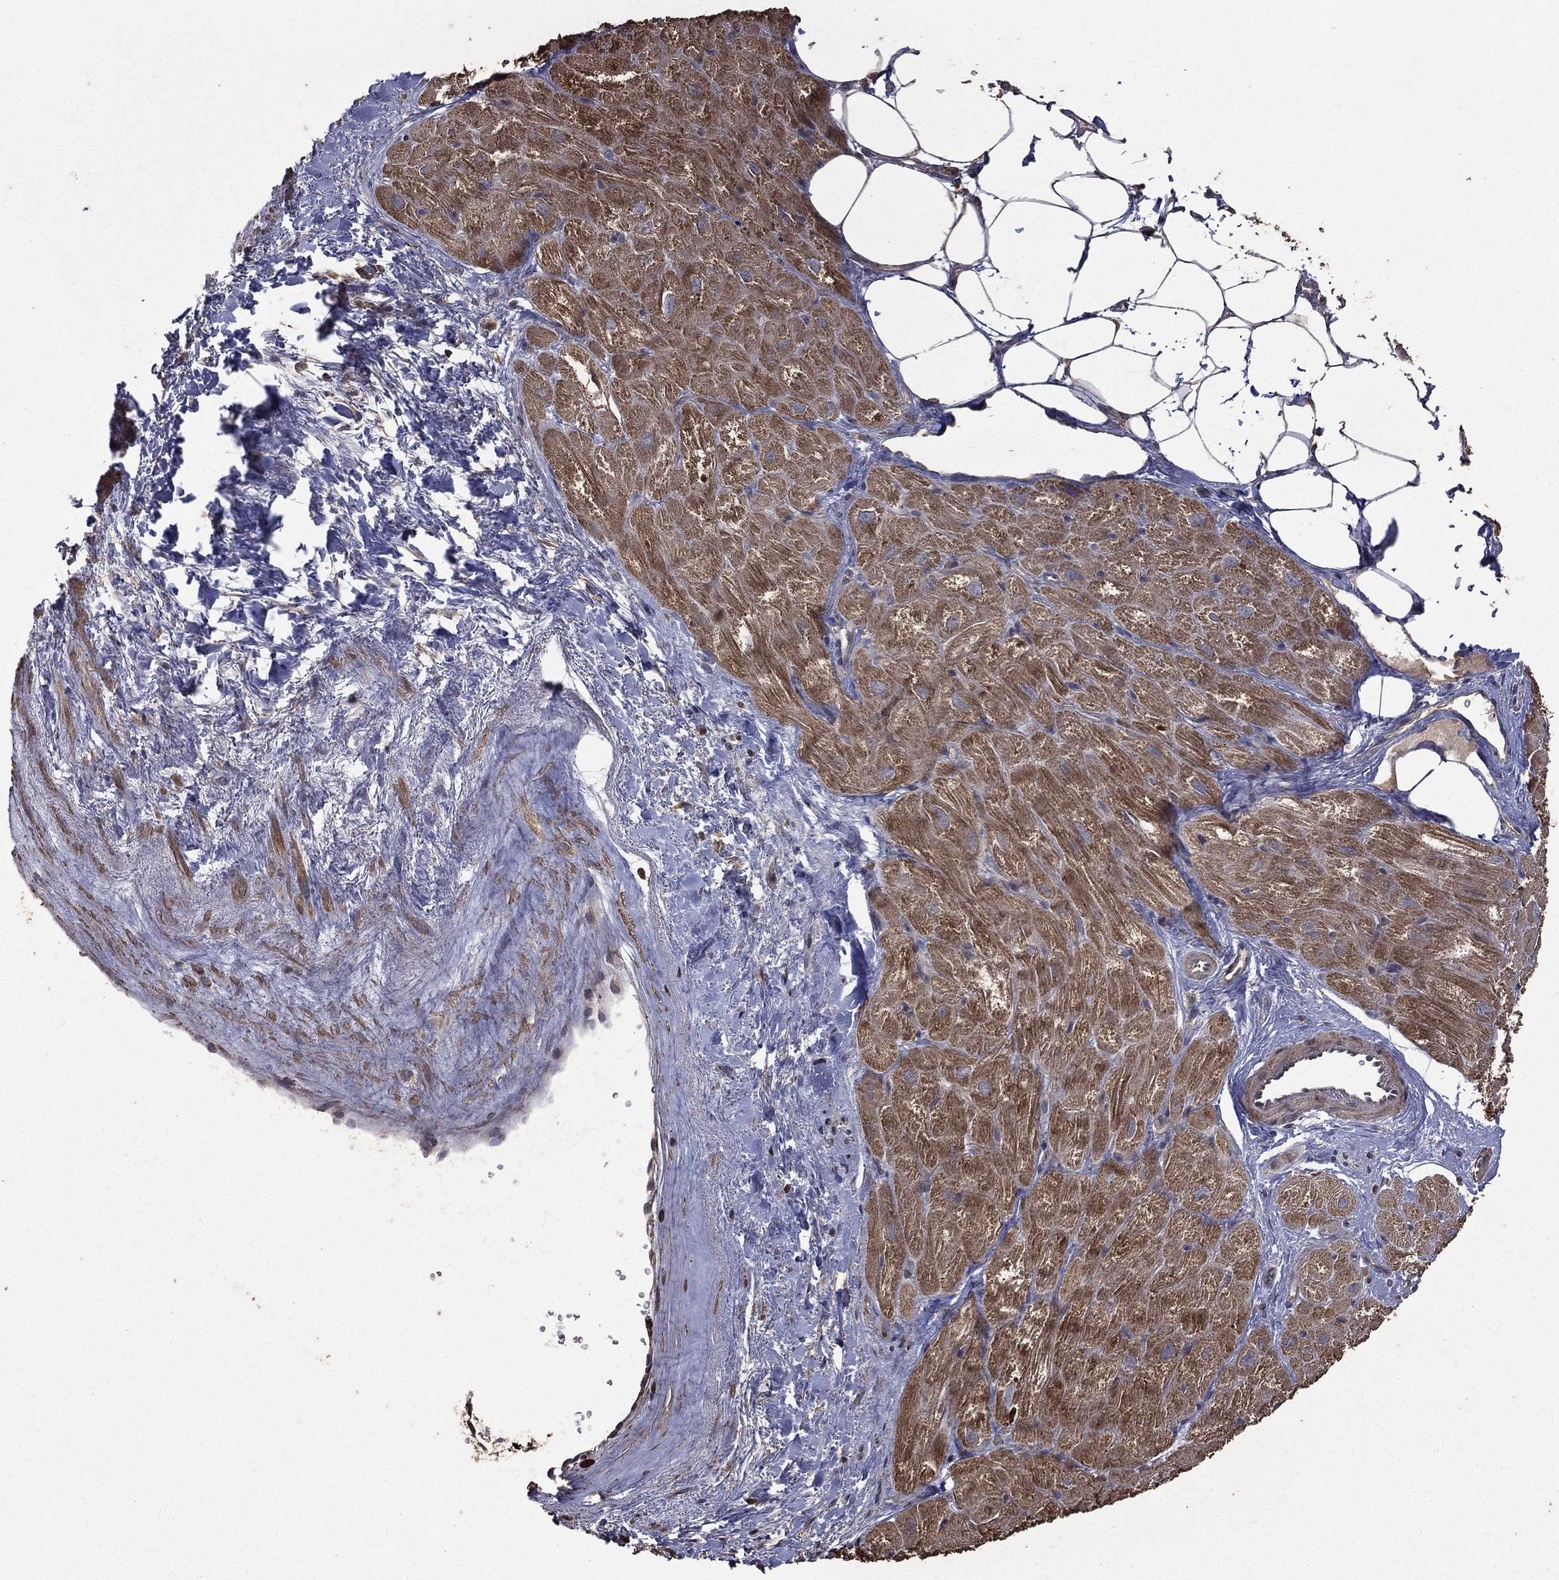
{"staining": {"intensity": "strong", "quantity": ">75%", "location": "cytoplasmic/membranous"}, "tissue": "heart muscle", "cell_type": "Cardiomyocytes", "image_type": "normal", "snomed": [{"axis": "morphology", "description": "Normal tissue, NOS"}, {"axis": "topography", "description": "Heart"}], "caption": "This histopathology image displays immunohistochemistry (IHC) staining of unremarkable human heart muscle, with high strong cytoplasmic/membranous staining in about >75% of cardiomyocytes.", "gene": "METTL27", "patient": {"sex": "male", "age": 62}}